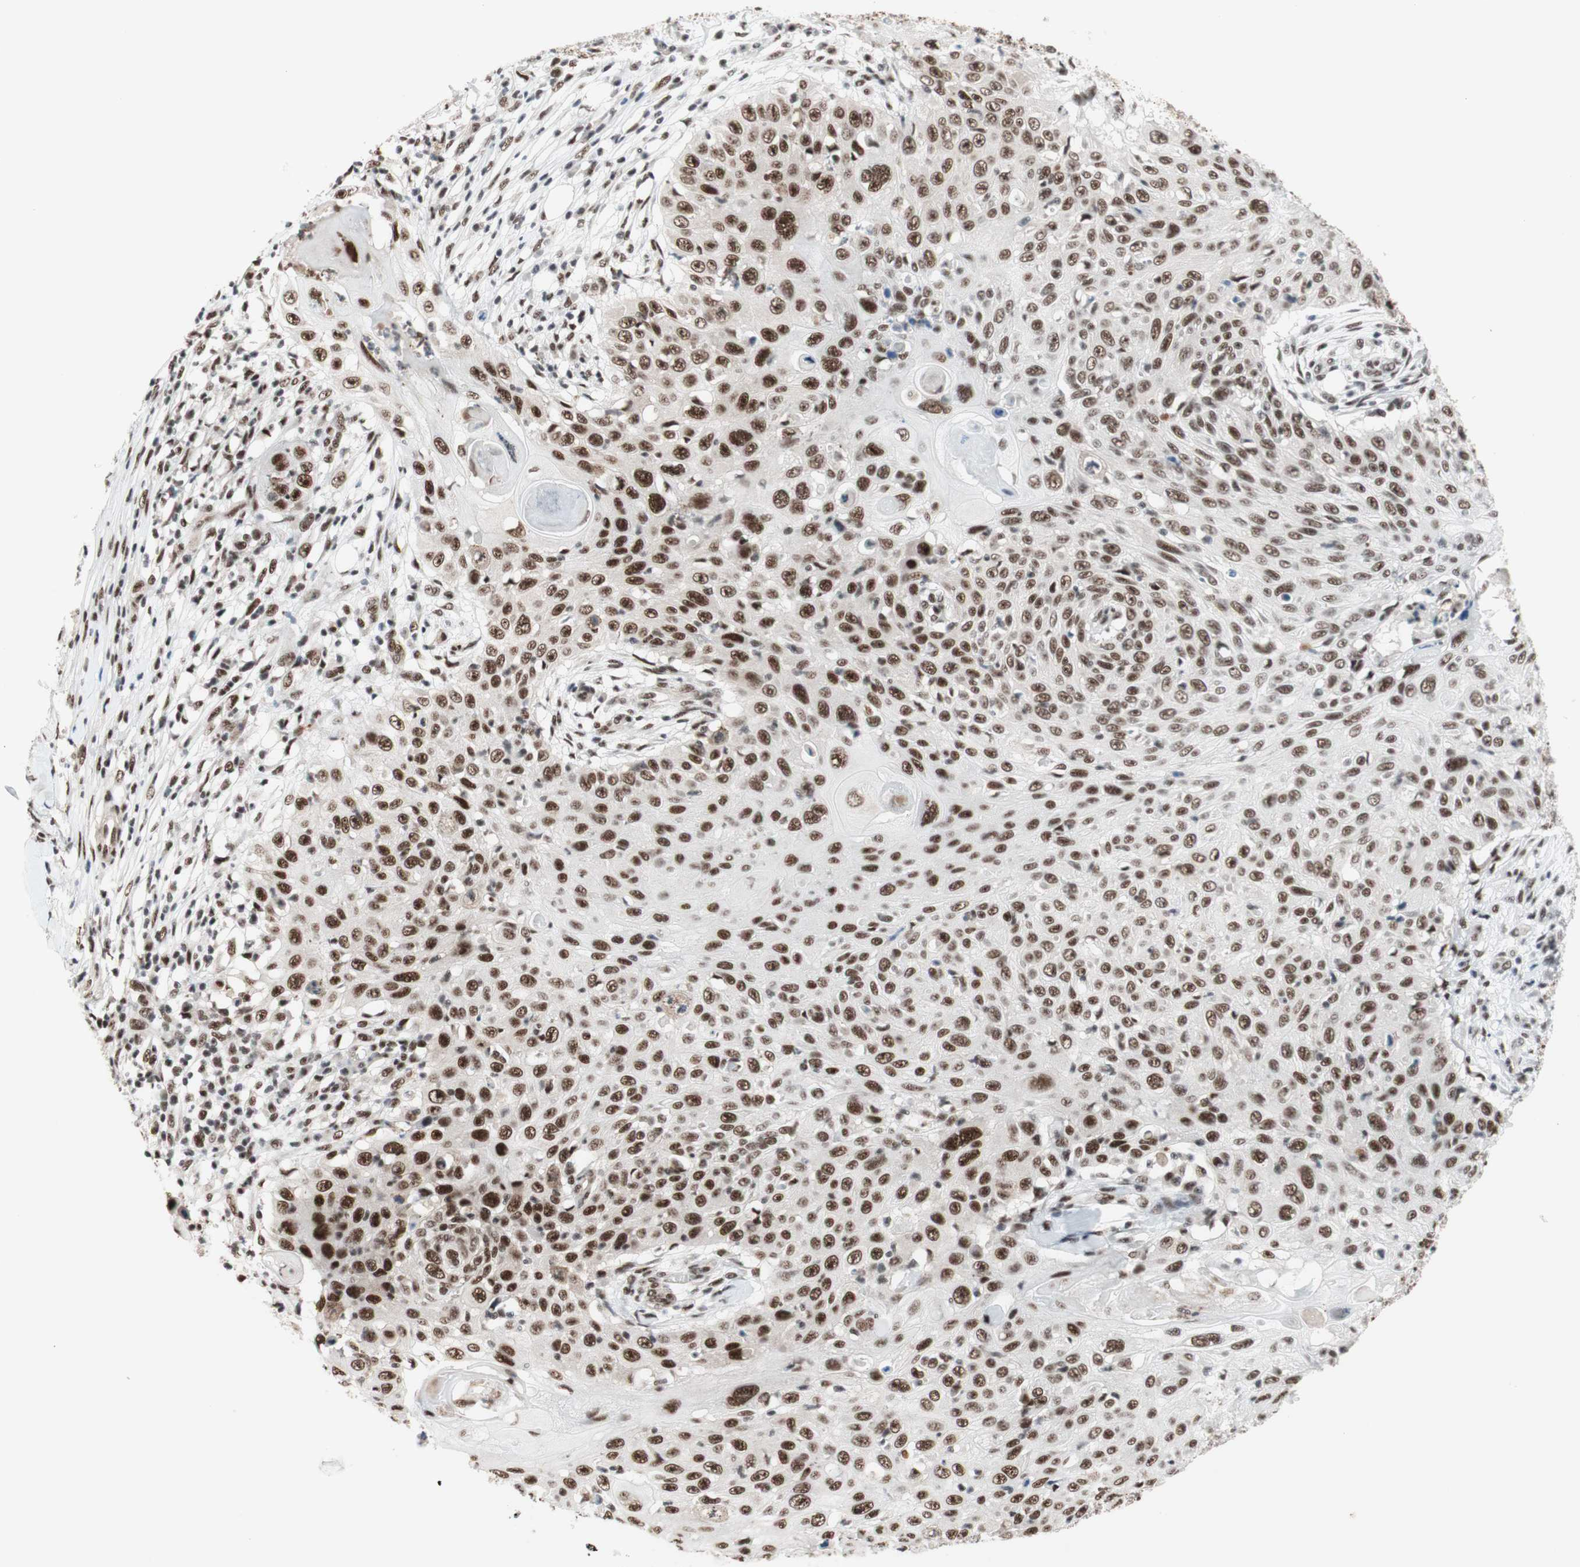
{"staining": {"intensity": "strong", "quantity": ">75%", "location": "nuclear"}, "tissue": "skin cancer", "cell_type": "Tumor cells", "image_type": "cancer", "snomed": [{"axis": "morphology", "description": "Squamous cell carcinoma, NOS"}, {"axis": "topography", "description": "Skin"}], "caption": "Immunohistochemistry (IHC) photomicrograph of skin cancer (squamous cell carcinoma) stained for a protein (brown), which displays high levels of strong nuclear positivity in about >75% of tumor cells.", "gene": "PRPF19", "patient": {"sex": "male", "age": 86}}